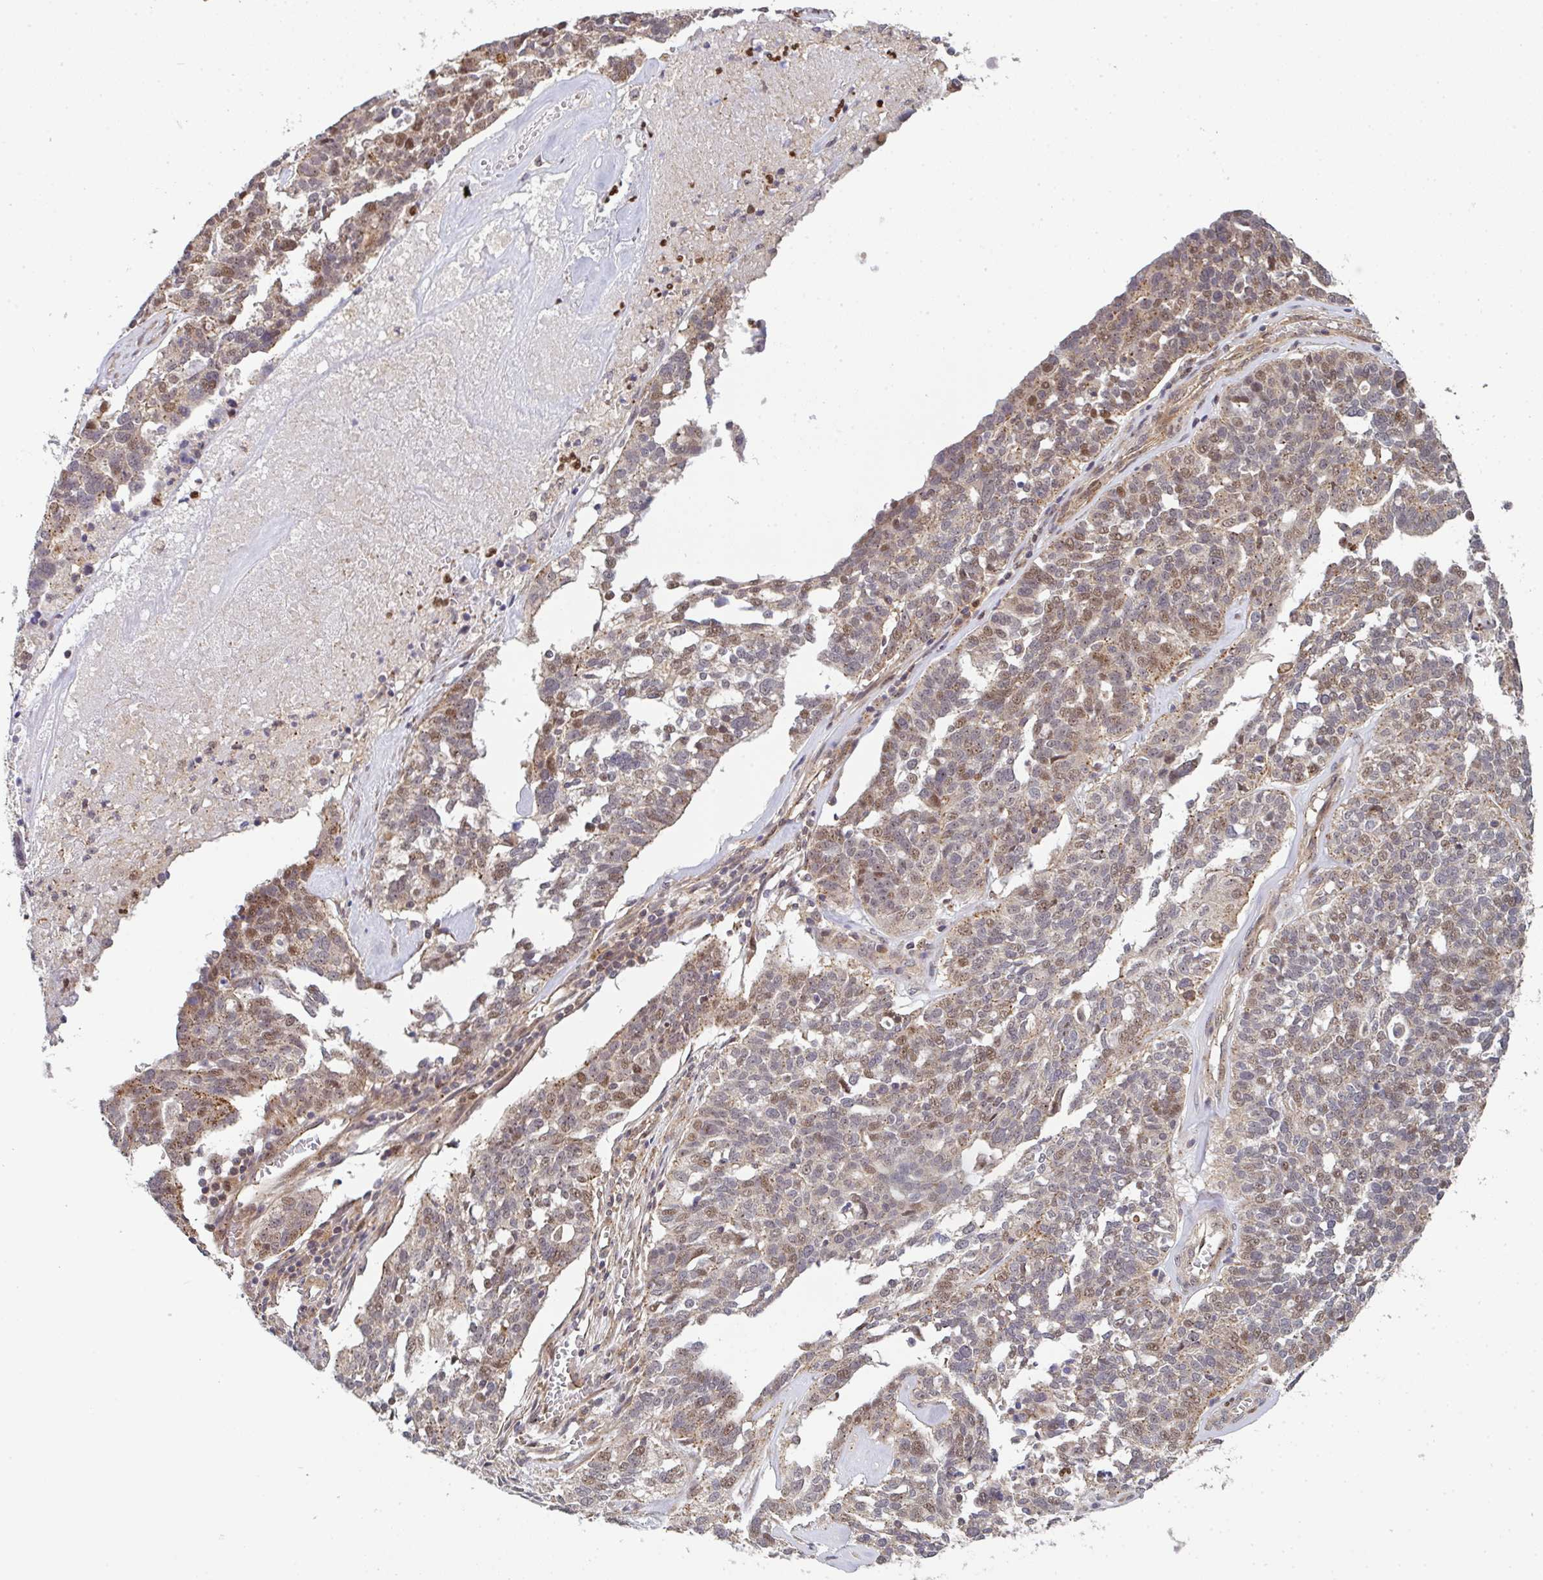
{"staining": {"intensity": "moderate", "quantity": "25%-75%", "location": "cytoplasmic/membranous,nuclear"}, "tissue": "ovarian cancer", "cell_type": "Tumor cells", "image_type": "cancer", "snomed": [{"axis": "morphology", "description": "Cystadenocarcinoma, serous, NOS"}, {"axis": "topography", "description": "Ovary"}], "caption": "The photomicrograph demonstrates staining of ovarian cancer (serous cystadenocarcinoma), revealing moderate cytoplasmic/membranous and nuclear protein expression (brown color) within tumor cells.", "gene": "SIMC1", "patient": {"sex": "female", "age": 59}}